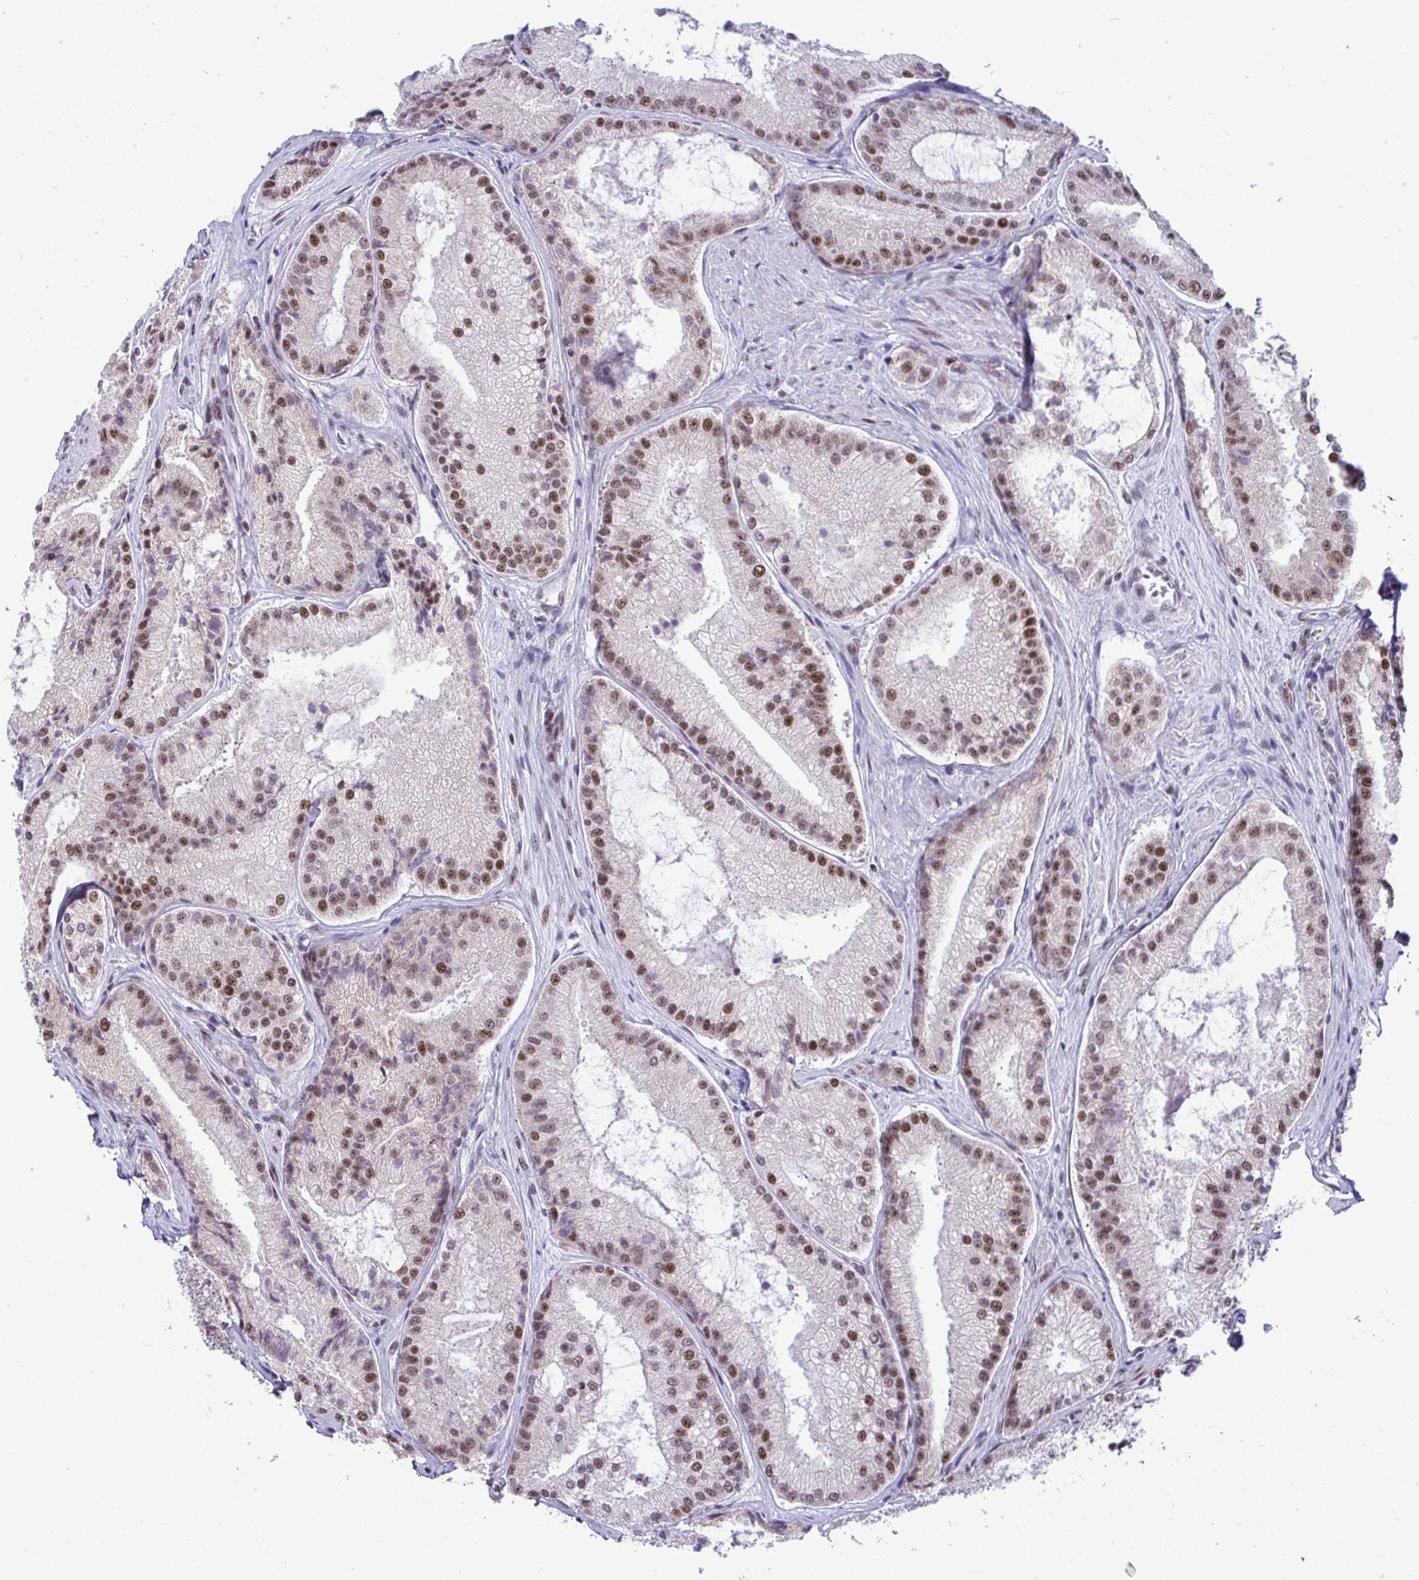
{"staining": {"intensity": "moderate", "quantity": ">75%", "location": "nuclear"}, "tissue": "prostate cancer", "cell_type": "Tumor cells", "image_type": "cancer", "snomed": [{"axis": "morphology", "description": "Adenocarcinoma, High grade"}, {"axis": "topography", "description": "Prostate"}], "caption": "A medium amount of moderate nuclear staining is identified in about >75% of tumor cells in prostate cancer tissue.", "gene": "WBP11", "patient": {"sex": "male", "age": 73}}